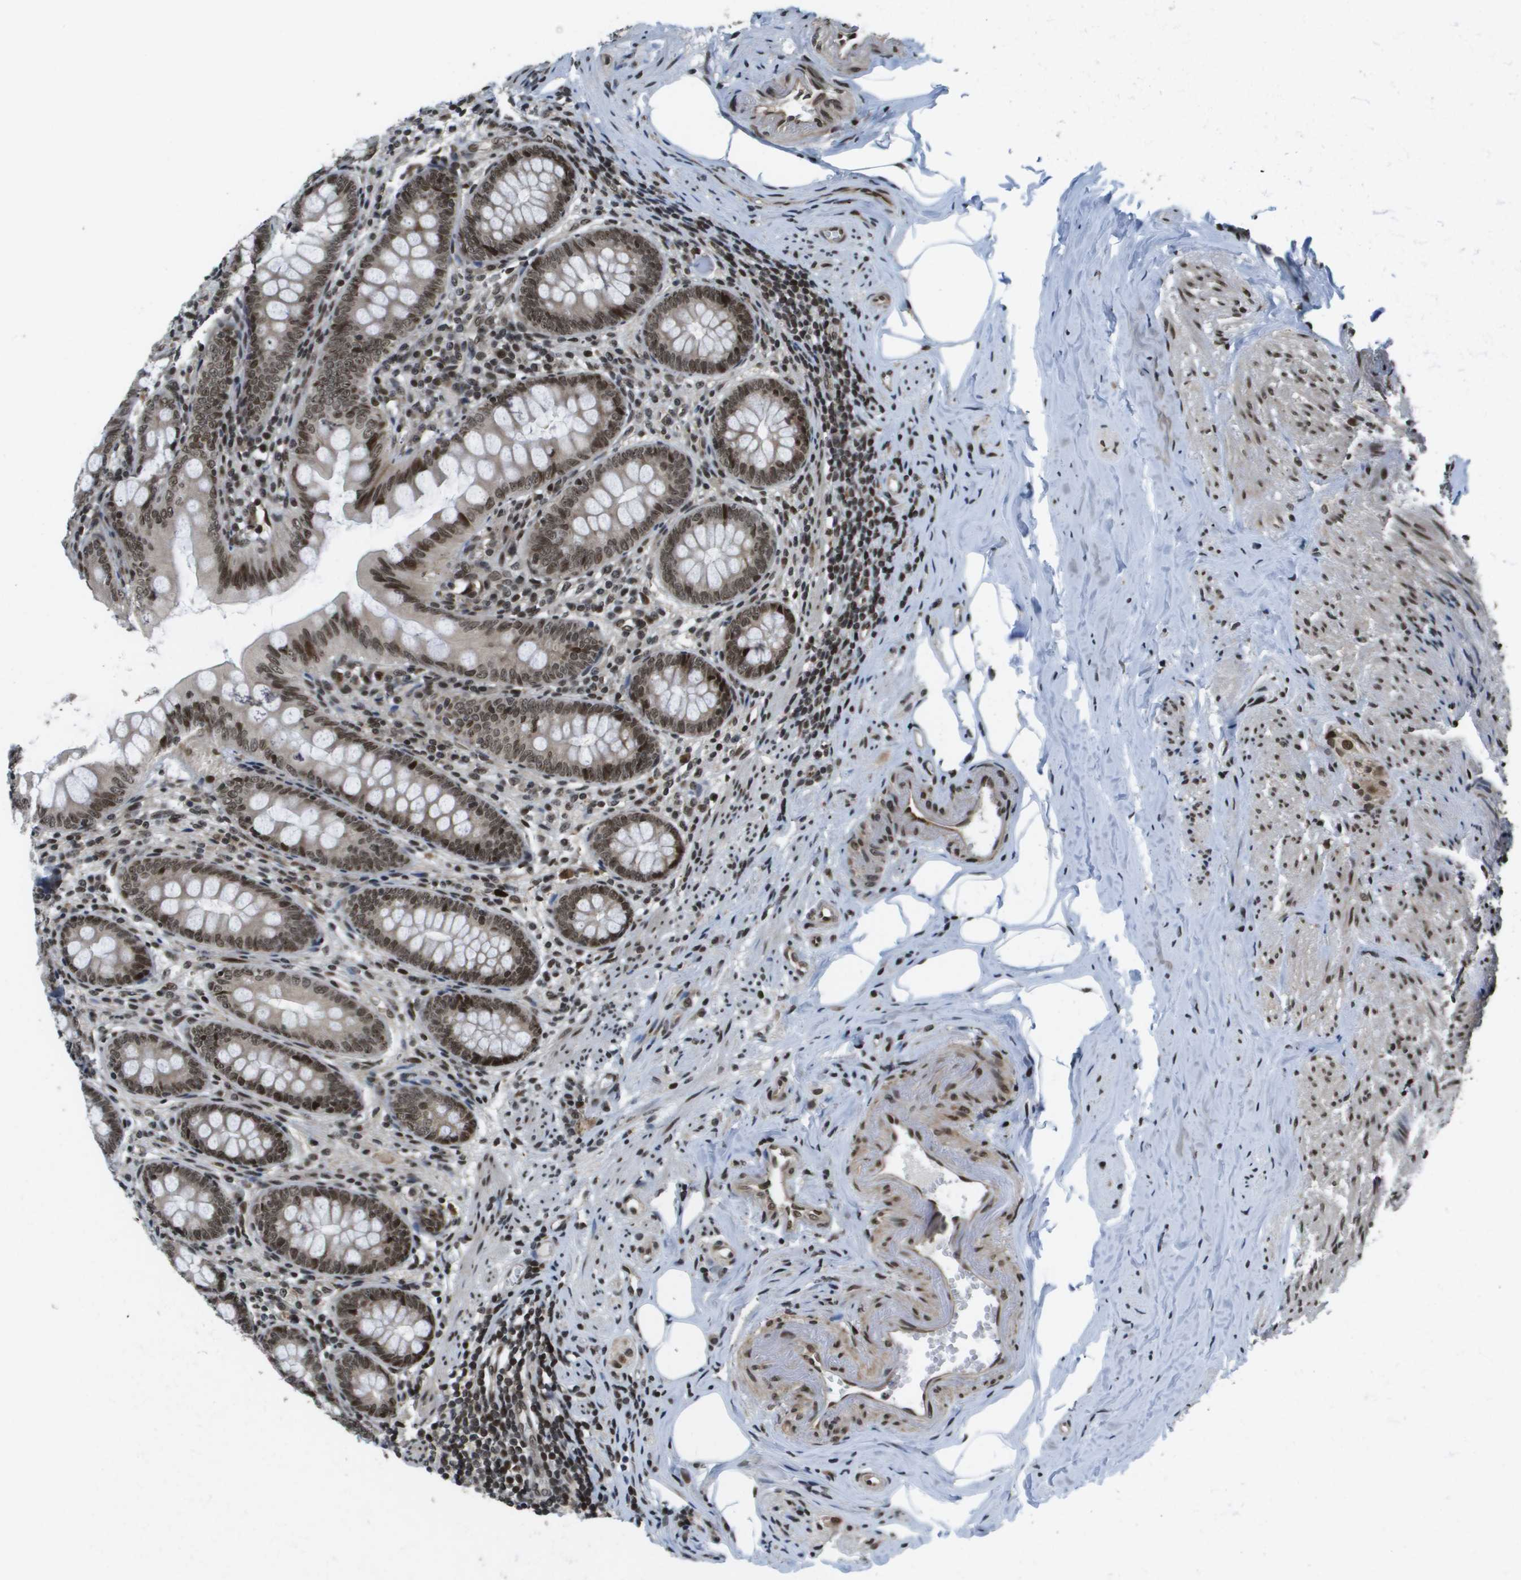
{"staining": {"intensity": "strong", "quantity": ">75%", "location": "cytoplasmic/membranous,nuclear"}, "tissue": "appendix", "cell_type": "Glandular cells", "image_type": "normal", "snomed": [{"axis": "morphology", "description": "Normal tissue, NOS"}, {"axis": "topography", "description": "Appendix"}], "caption": "Immunohistochemical staining of normal appendix displays >75% levels of strong cytoplasmic/membranous,nuclear protein positivity in approximately >75% of glandular cells. (DAB IHC, brown staining for protein, blue staining for nuclei).", "gene": "RECQL4", "patient": {"sex": "female", "age": 77}}